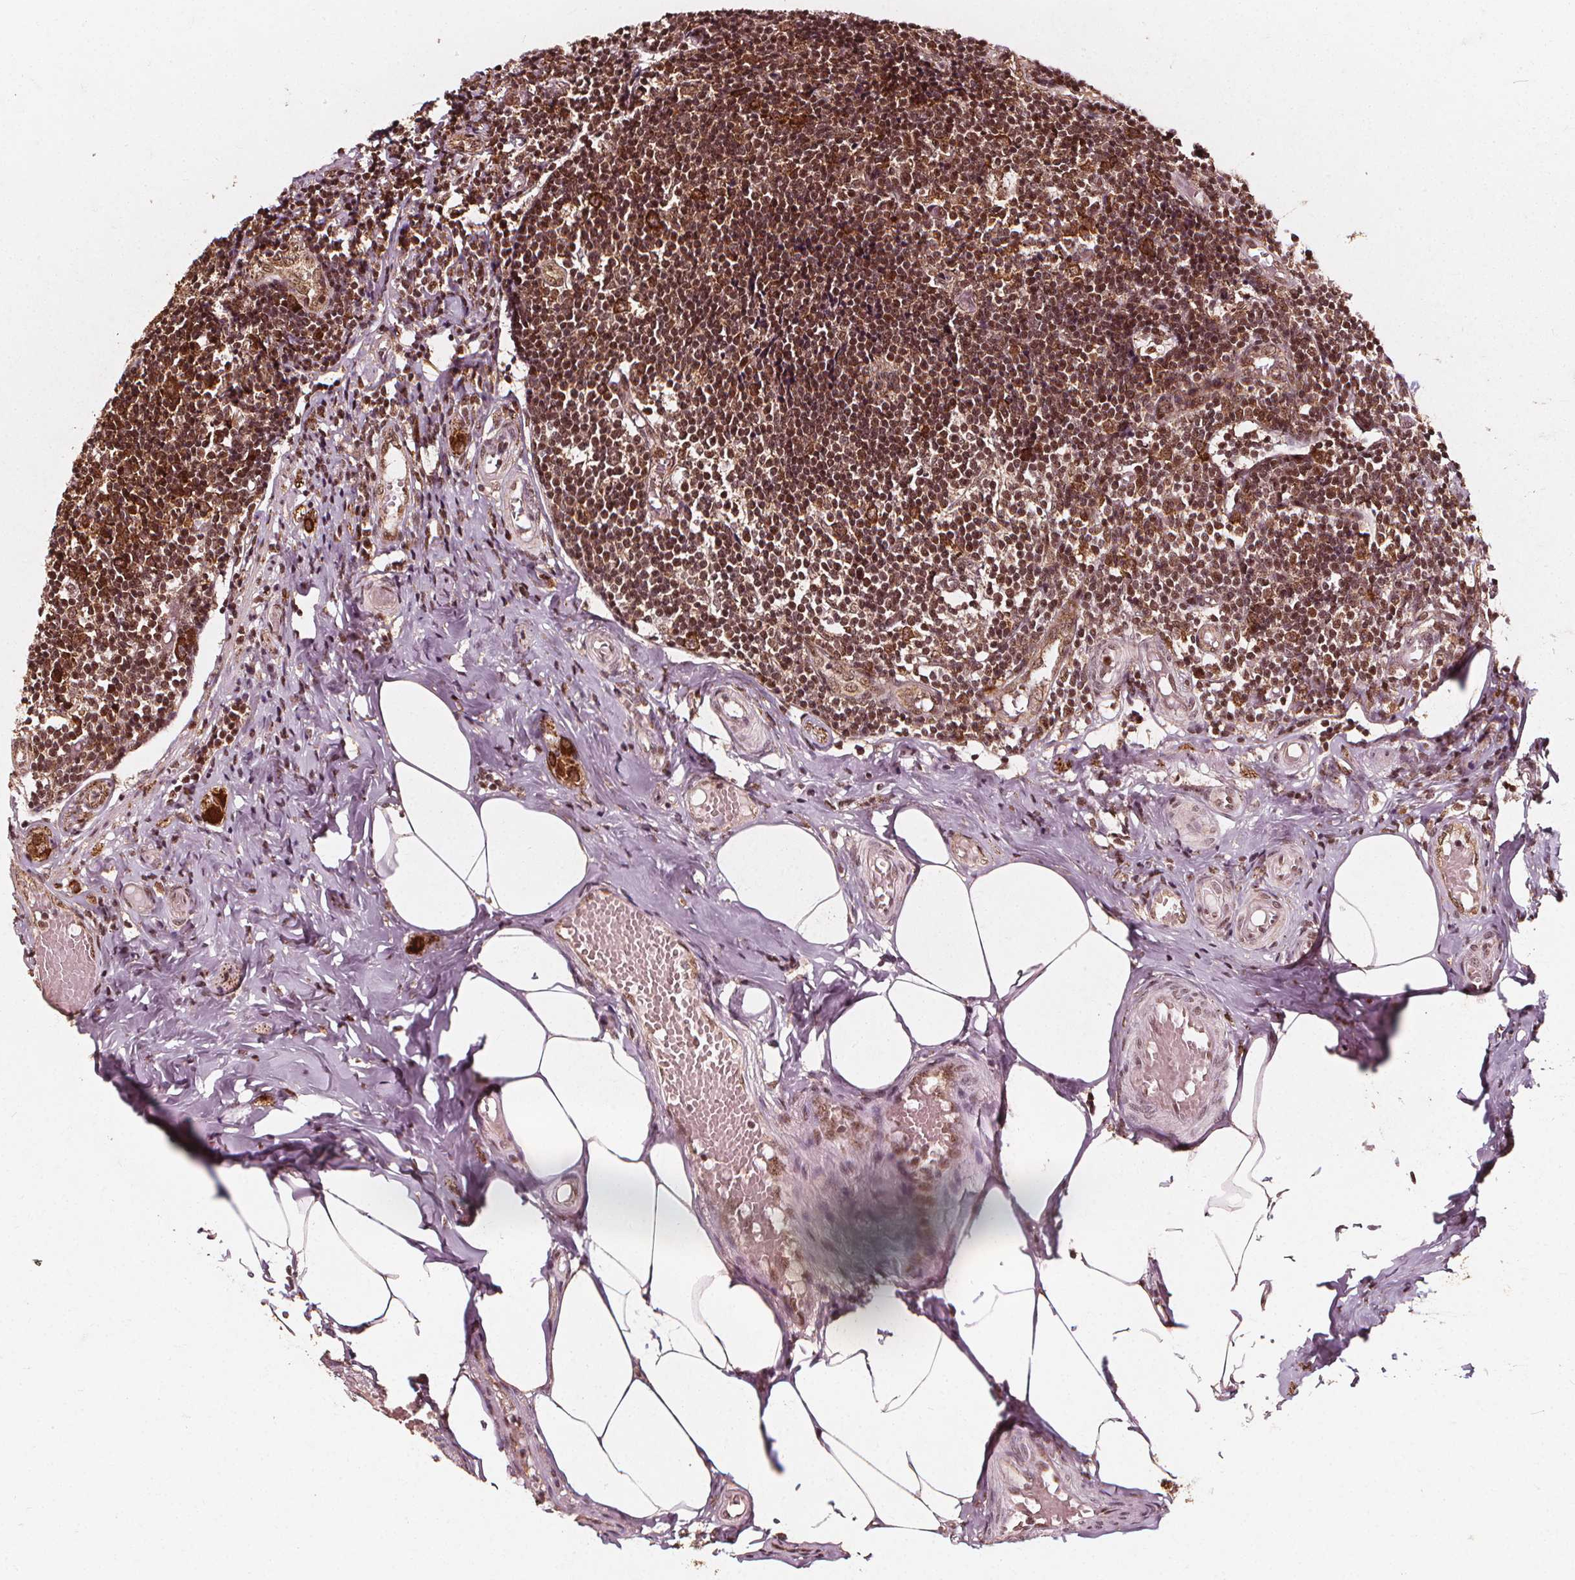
{"staining": {"intensity": "moderate", "quantity": ">75%", "location": "cytoplasmic/membranous"}, "tissue": "appendix", "cell_type": "Glandular cells", "image_type": "normal", "snomed": [{"axis": "morphology", "description": "Normal tissue, NOS"}, {"axis": "topography", "description": "Appendix"}], "caption": "A micrograph showing moderate cytoplasmic/membranous expression in about >75% of glandular cells in benign appendix, as visualized by brown immunohistochemical staining.", "gene": "SMN1", "patient": {"sex": "female", "age": 32}}